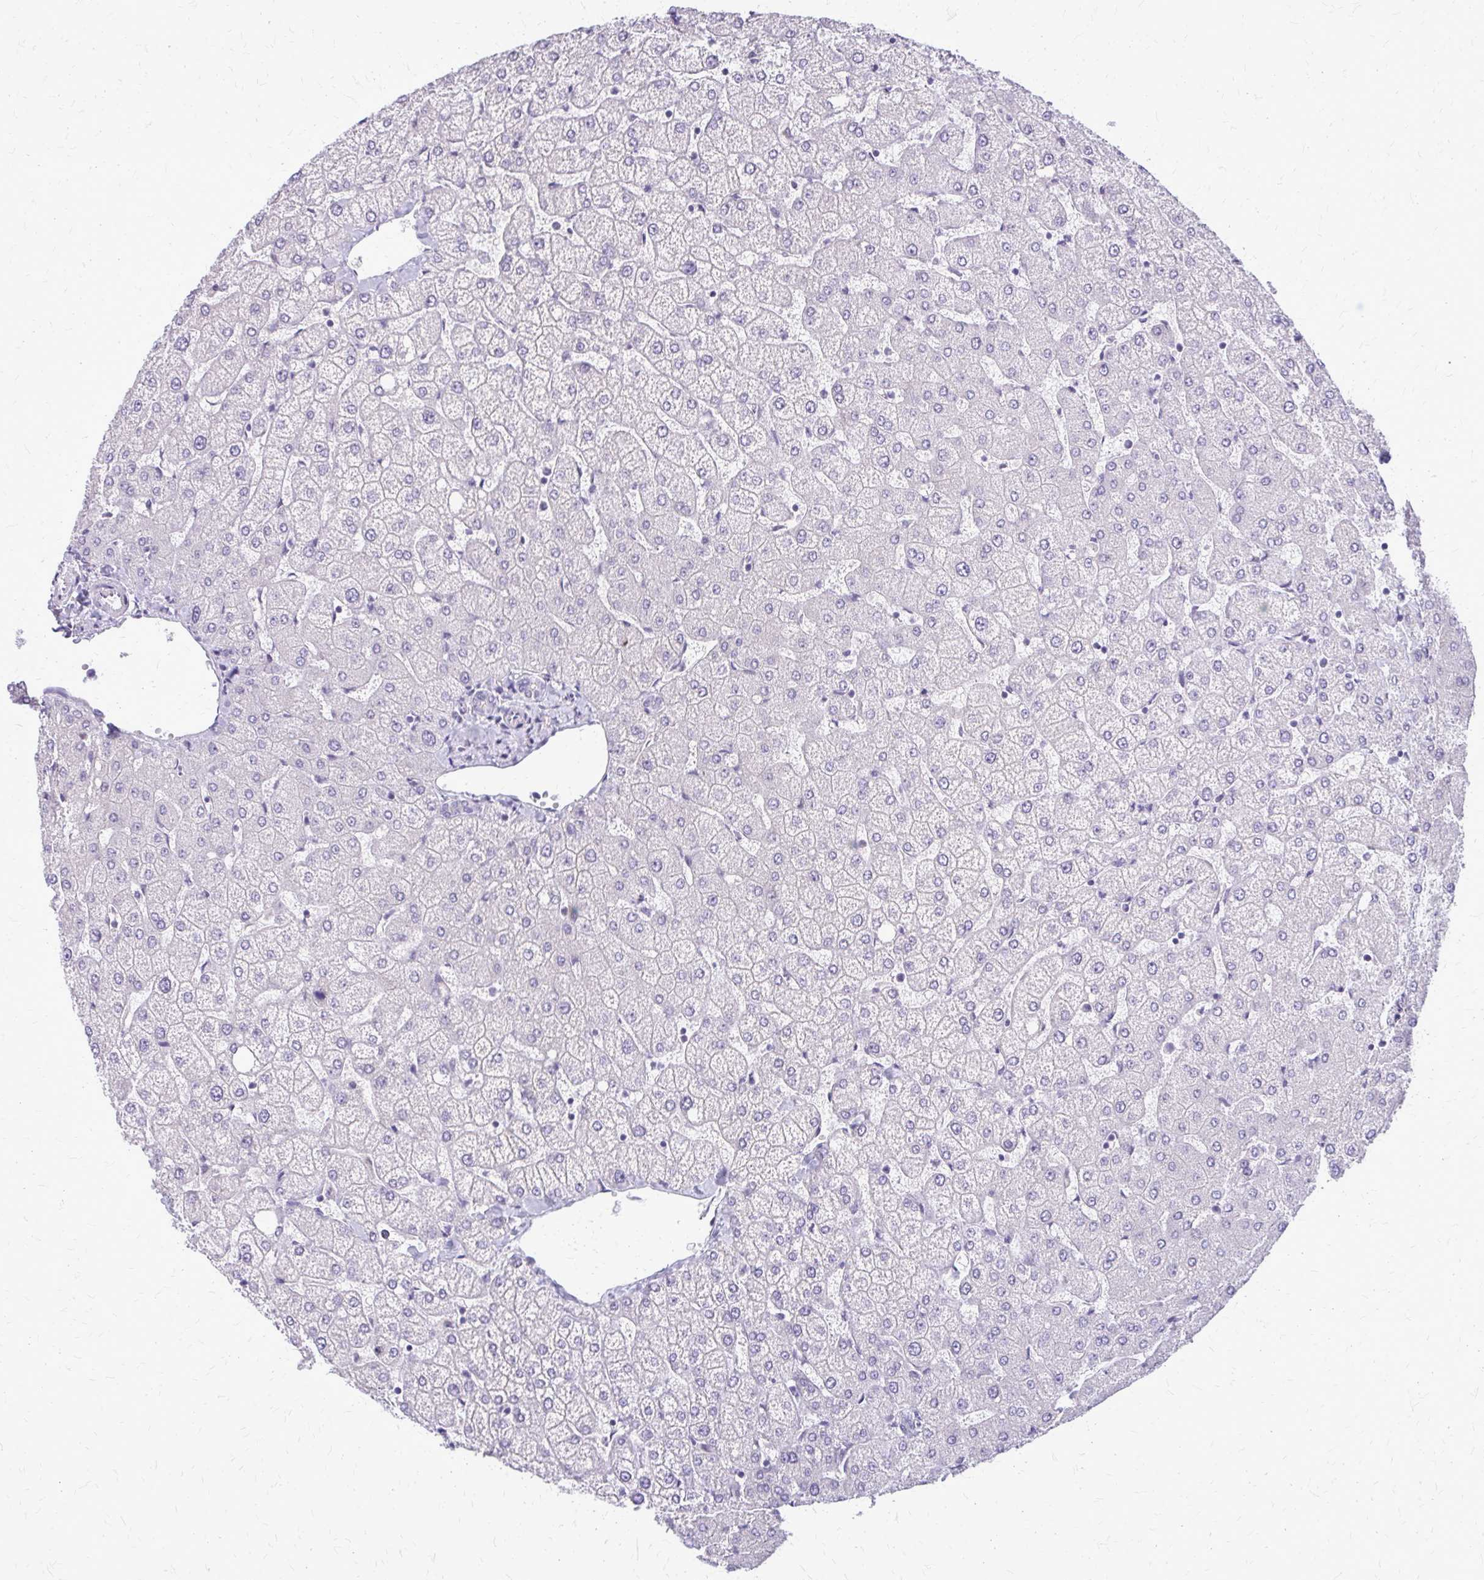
{"staining": {"intensity": "negative", "quantity": "none", "location": "none"}, "tissue": "liver", "cell_type": "Cholangiocytes", "image_type": "normal", "snomed": [{"axis": "morphology", "description": "Normal tissue, NOS"}, {"axis": "topography", "description": "Liver"}], "caption": "The histopathology image displays no significant expression in cholangiocytes of liver.", "gene": "PLCB1", "patient": {"sex": "female", "age": 54}}